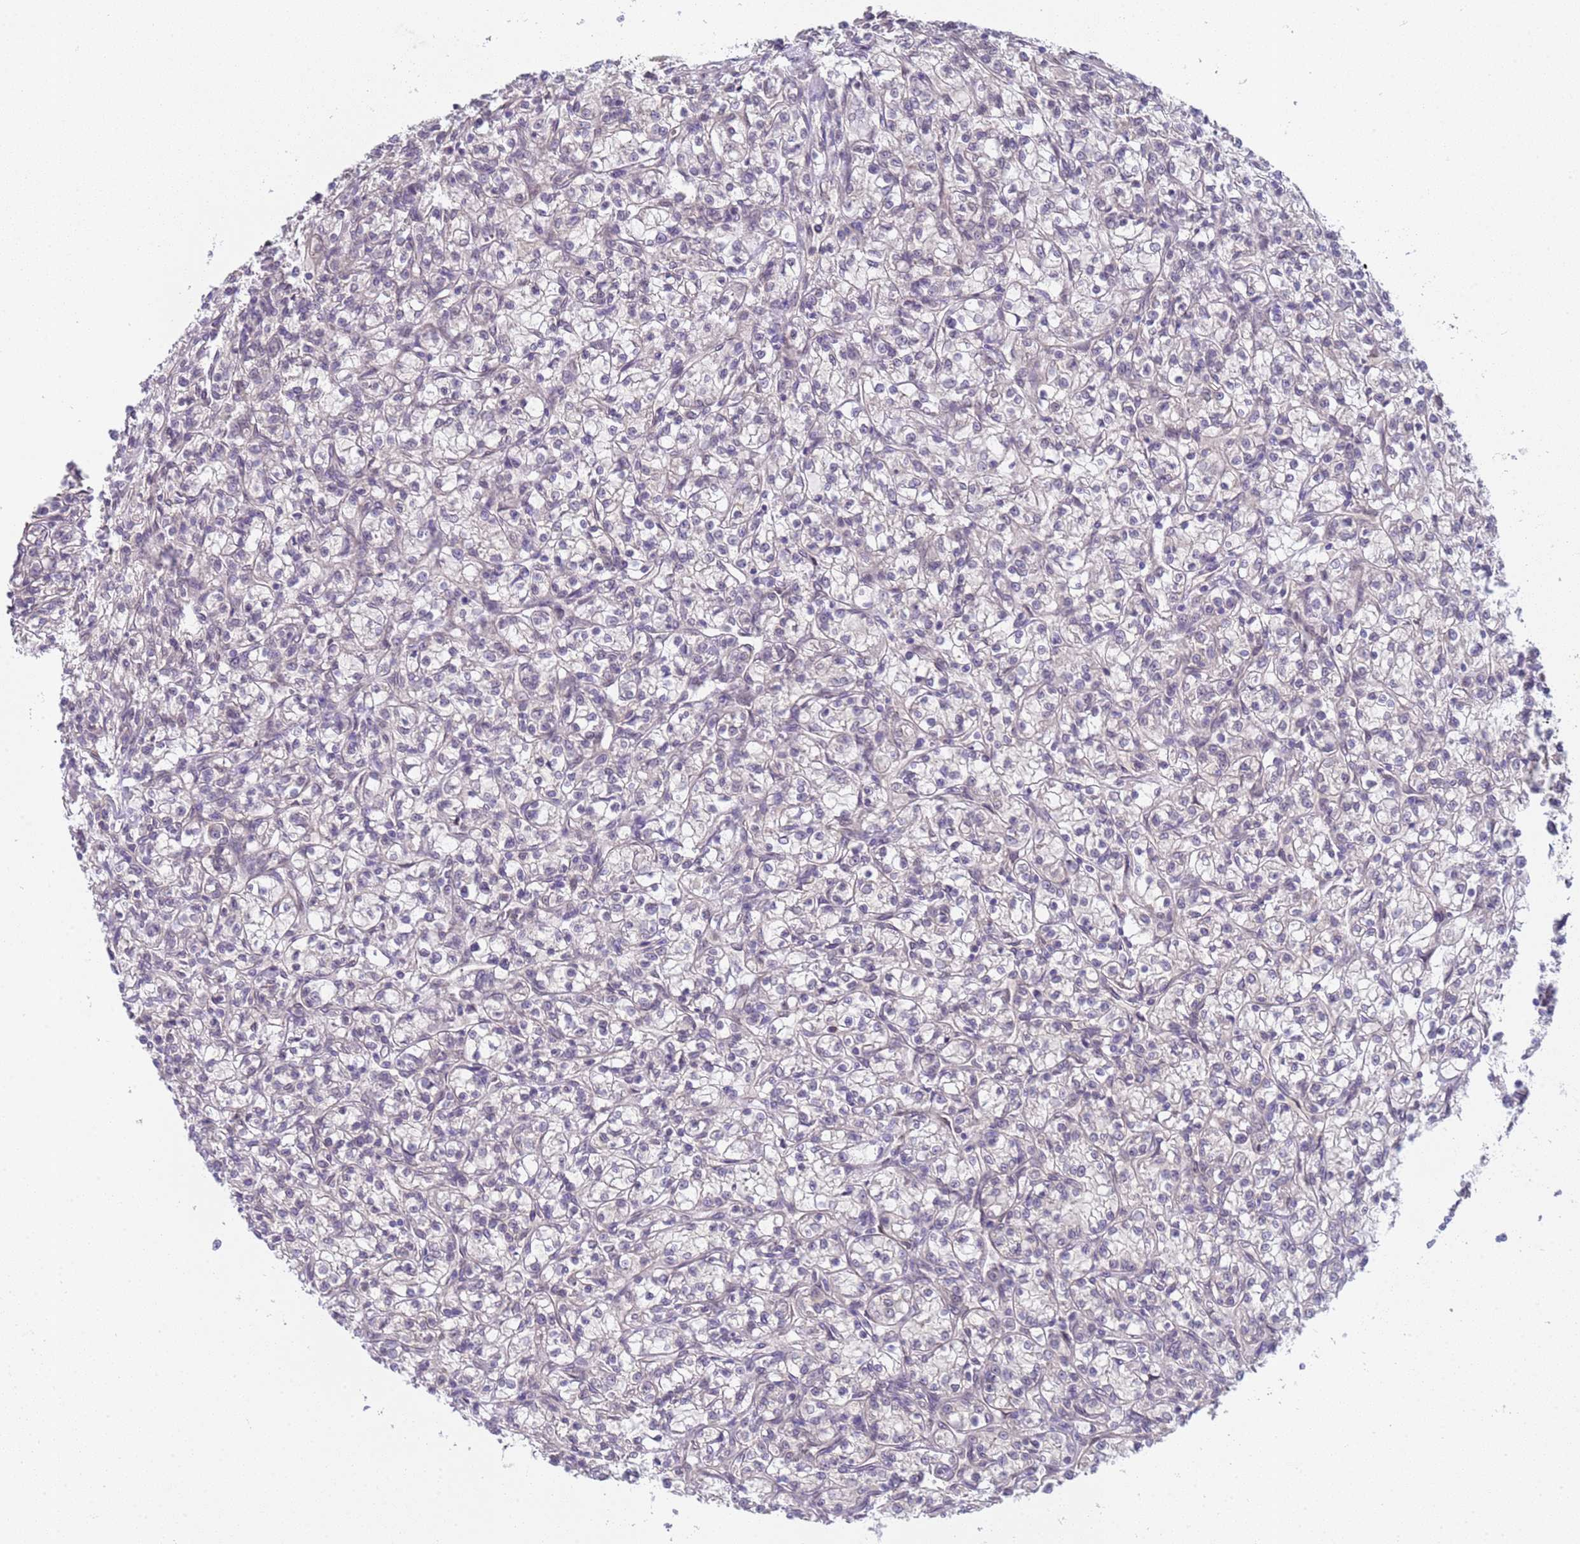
{"staining": {"intensity": "negative", "quantity": "none", "location": "none"}, "tissue": "renal cancer", "cell_type": "Tumor cells", "image_type": "cancer", "snomed": [{"axis": "morphology", "description": "Adenocarcinoma, NOS"}, {"axis": "topography", "description": "Kidney"}], "caption": "High magnification brightfield microscopy of renal cancer stained with DAB (brown) and counterstained with hematoxylin (blue): tumor cells show no significant staining.", "gene": "TRMT10A", "patient": {"sex": "female", "age": 59}}